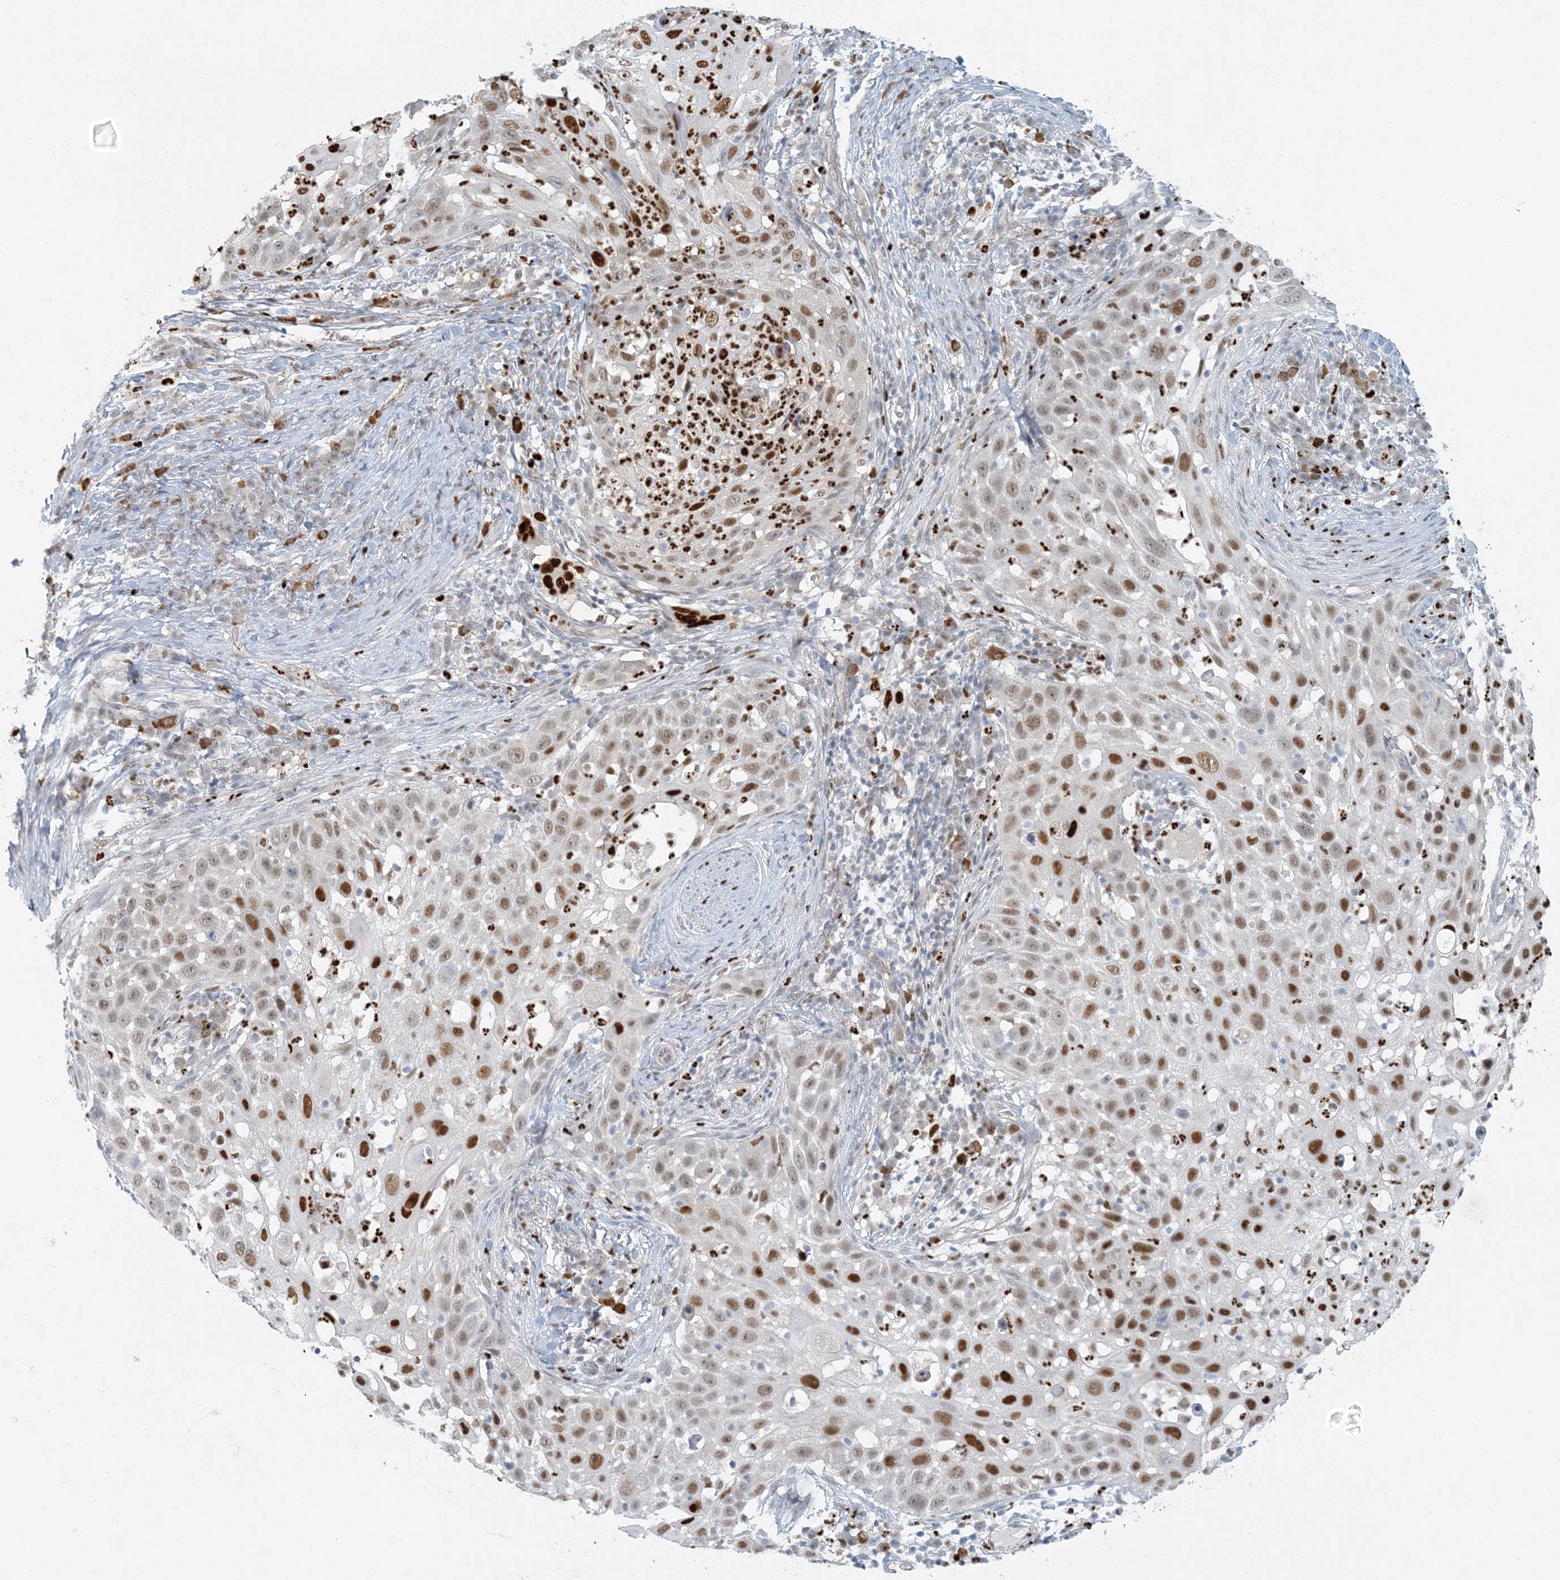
{"staining": {"intensity": "moderate", "quantity": ">75%", "location": "nuclear"}, "tissue": "skin cancer", "cell_type": "Tumor cells", "image_type": "cancer", "snomed": [{"axis": "morphology", "description": "Squamous cell carcinoma, NOS"}, {"axis": "topography", "description": "Skin"}], "caption": "A brown stain highlights moderate nuclear positivity of a protein in human skin squamous cell carcinoma tumor cells.", "gene": "AK9", "patient": {"sex": "female", "age": 44}}